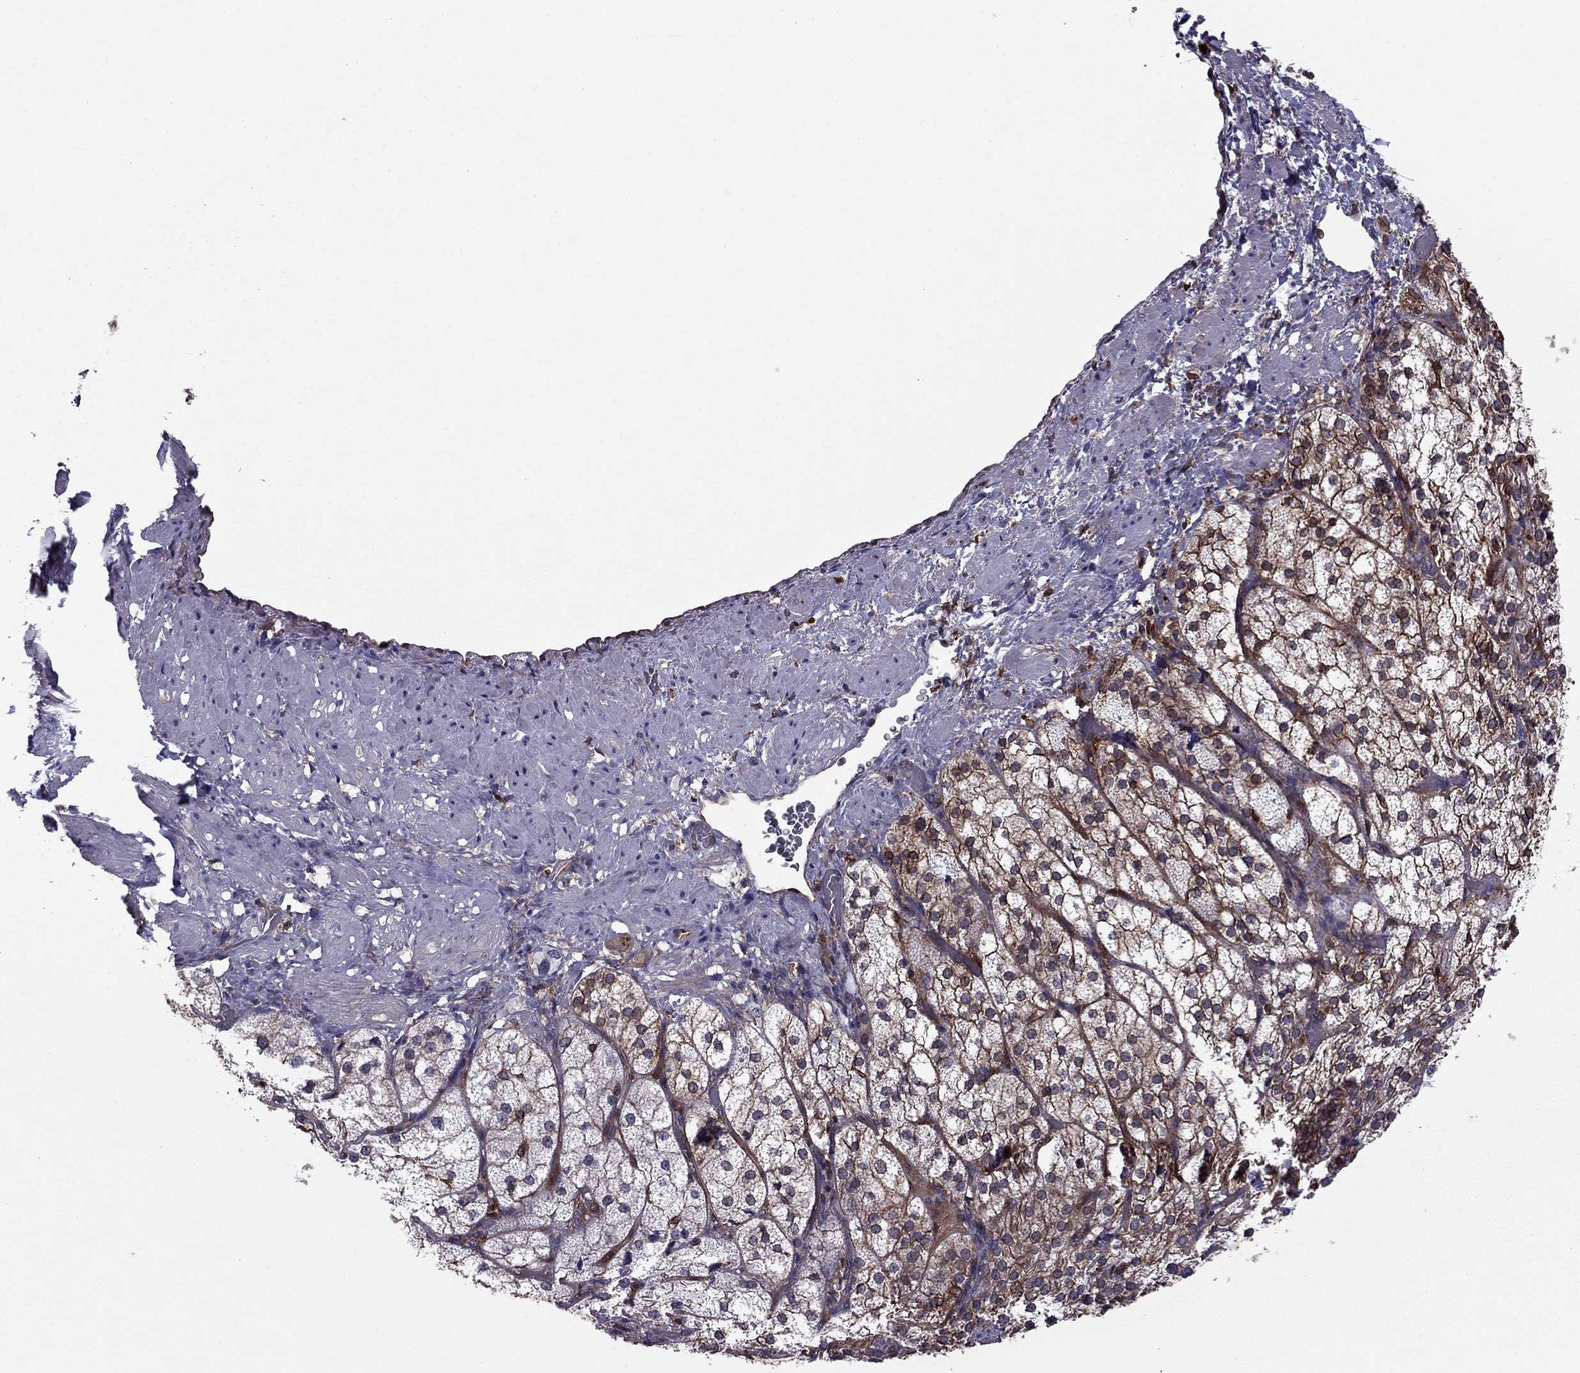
{"staining": {"intensity": "strong", "quantity": "<25%", "location": "cytoplasmic/membranous"}, "tissue": "adrenal gland", "cell_type": "Glandular cells", "image_type": "normal", "snomed": [{"axis": "morphology", "description": "Normal tissue, NOS"}, {"axis": "topography", "description": "Adrenal gland"}], "caption": "Immunohistochemical staining of normal adrenal gland shows <25% levels of strong cytoplasmic/membranous protein expression in about <25% of glandular cells.", "gene": "SHMT1", "patient": {"sex": "female", "age": 60}}